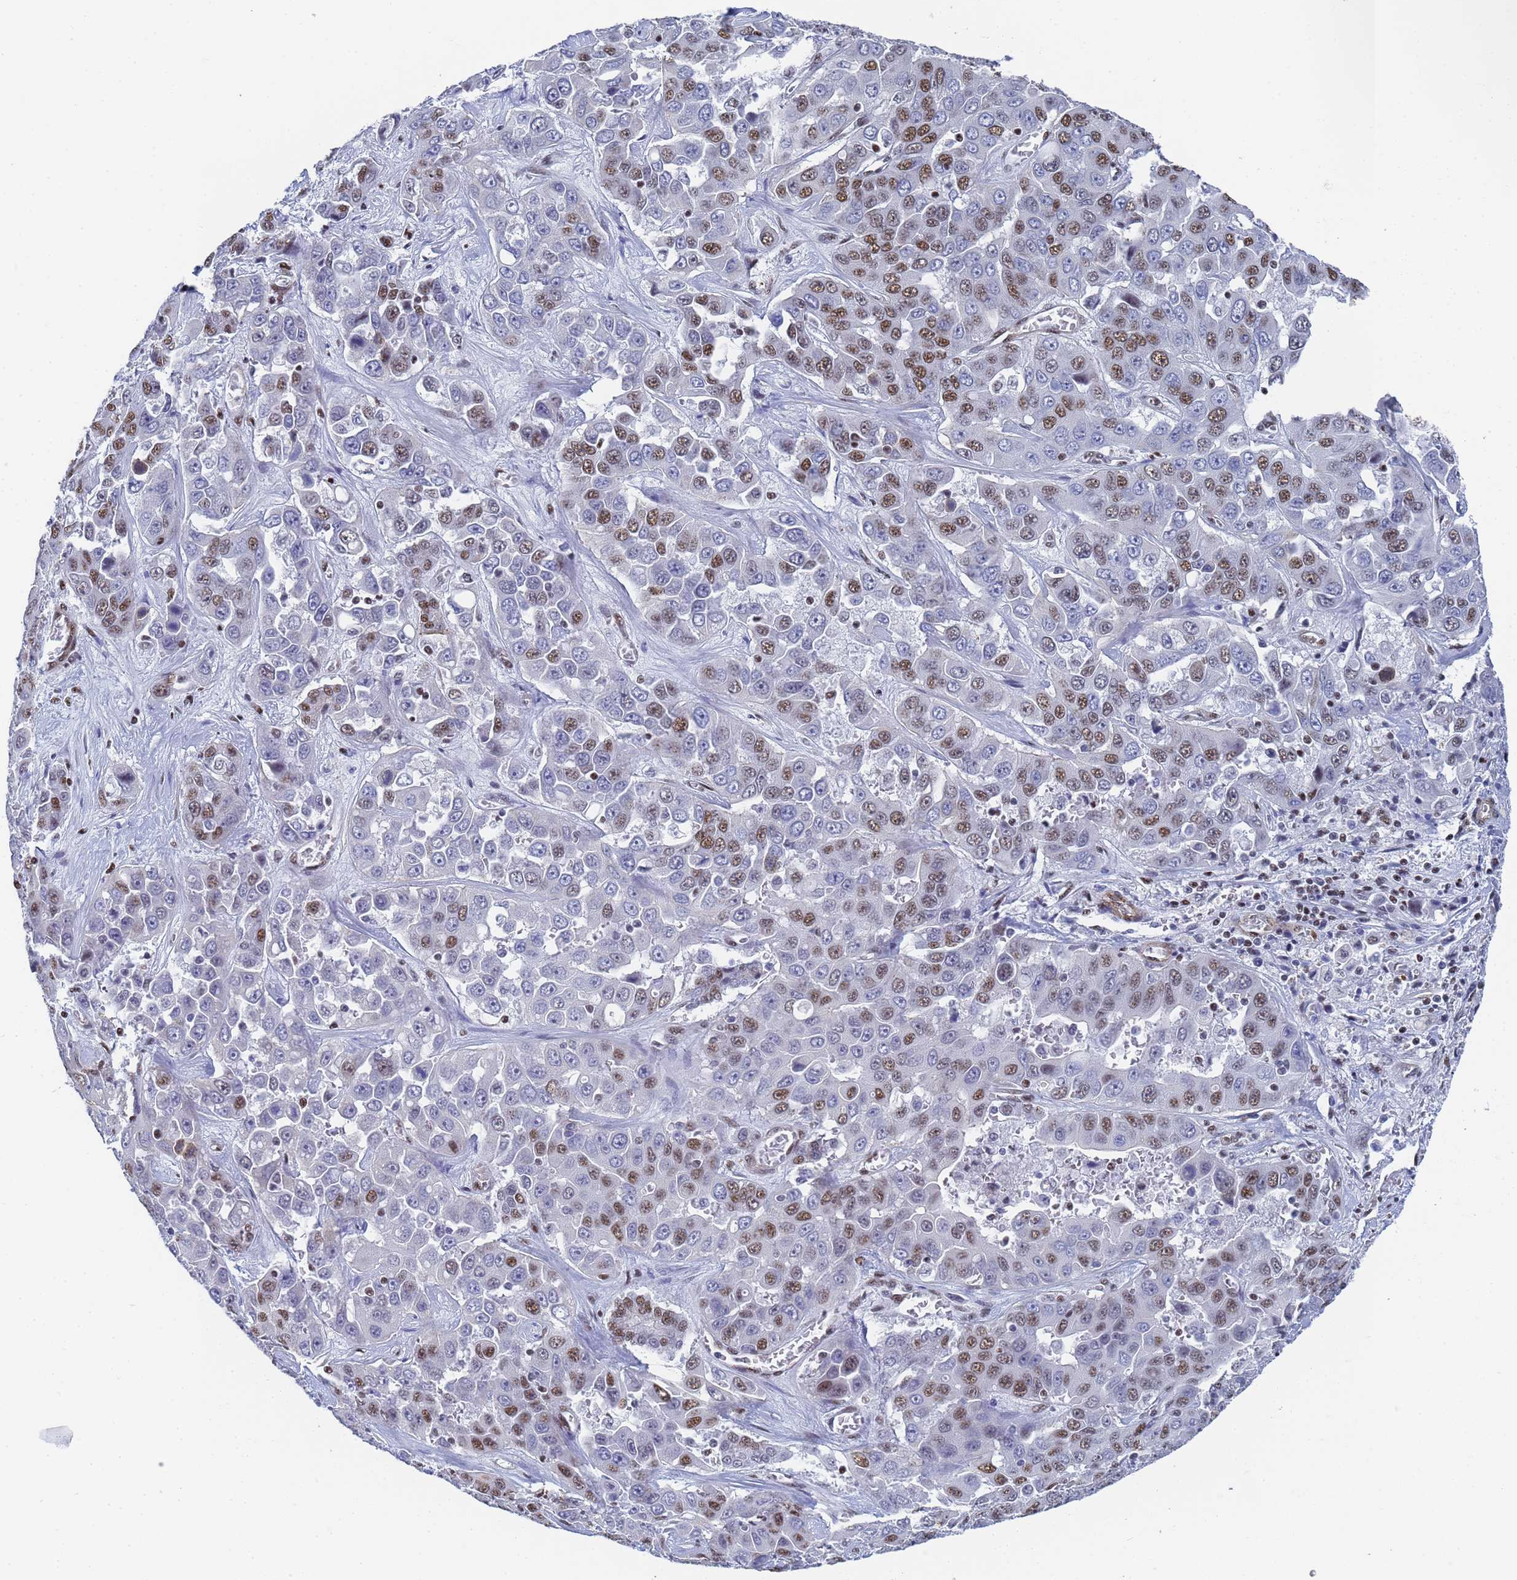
{"staining": {"intensity": "moderate", "quantity": "25%-75%", "location": "nuclear"}, "tissue": "liver cancer", "cell_type": "Tumor cells", "image_type": "cancer", "snomed": [{"axis": "morphology", "description": "Cholangiocarcinoma"}, {"axis": "topography", "description": "Liver"}], "caption": "IHC staining of liver cancer, which demonstrates medium levels of moderate nuclear staining in approximately 25%-75% of tumor cells indicating moderate nuclear protein positivity. The staining was performed using DAB (3,3'-diaminobenzidine) (brown) for protein detection and nuclei were counterstained in hematoxylin (blue).", "gene": "PRRT4", "patient": {"sex": "female", "age": 52}}